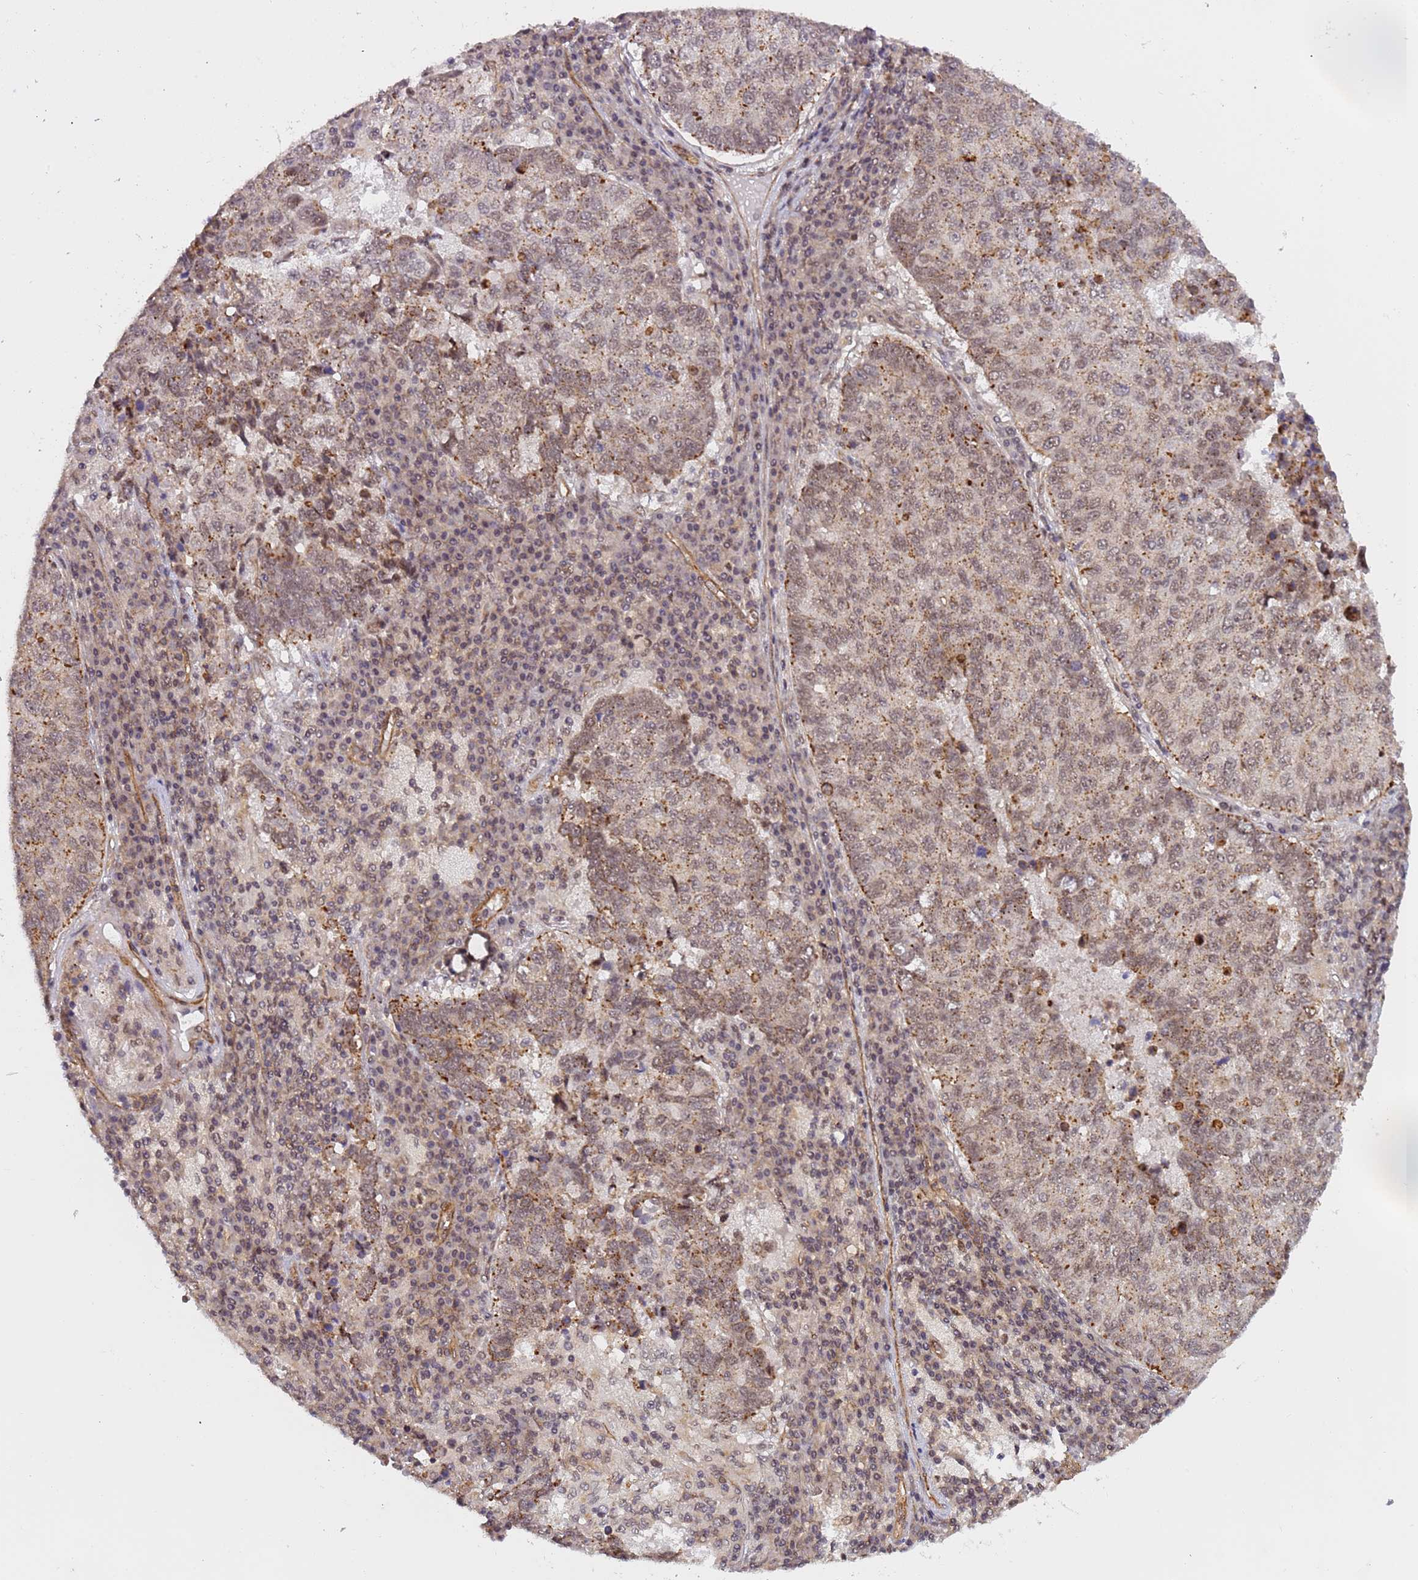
{"staining": {"intensity": "moderate", "quantity": "25%-75%", "location": "cytoplasmic/membranous,nuclear"}, "tissue": "lung cancer", "cell_type": "Tumor cells", "image_type": "cancer", "snomed": [{"axis": "morphology", "description": "Squamous cell carcinoma, NOS"}, {"axis": "topography", "description": "Lung"}], "caption": "IHC staining of lung squamous cell carcinoma, which exhibits medium levels of moderate cytoplasmic/membranous and nuclear staining in approximately 25%-75% of tumor cells indicating moderate cytoplasmic/membranous and nuclear protein positivity. The staining was performed using DAB (3,3'-diaminobenzidine) (brown) for protein detection and nuclei were counterstained in hematoxylin (blue).", "gene": "EMC2", "patient": {"sex": "male", "age": 73}}